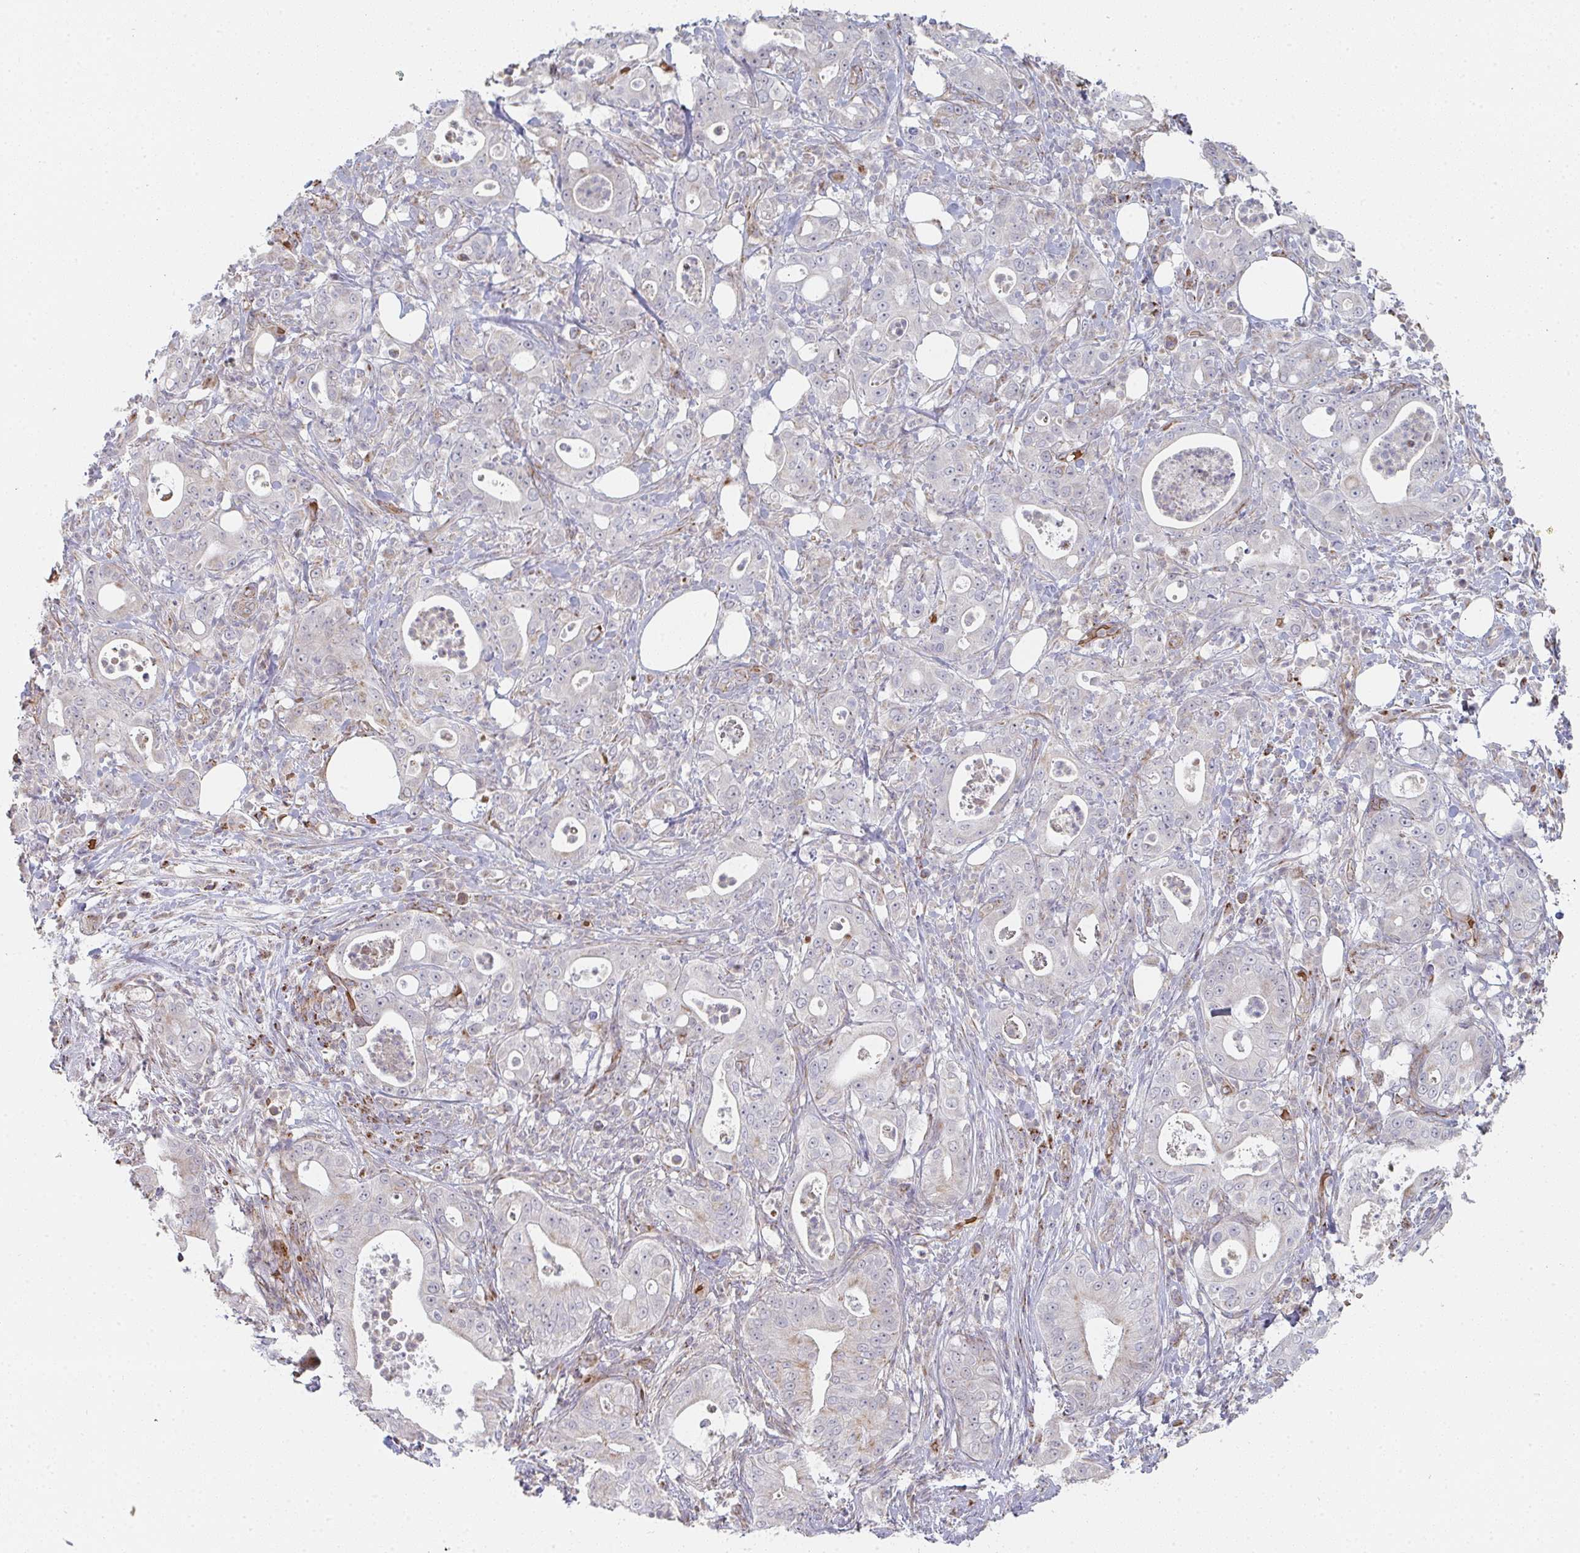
{"staining": {"intensity": "negative", "quantity": "none", "location": "none"}, "tissue": "pancreatic cancer", "cell_type": "Tumor cells", "image_type": "cancer", "snomed": [{"axis": "morphology", "description": "Adenocarcinoma, NOS"}, {"axis": "topography", "description": "Pancreas"}], "caption": "An immunohistochemistry histopathology image of pancreatic cancer is shown. There is no staining in tumor cells of pancreatic cancer. (Brightfield microscopy of DAB (3,3'-diaminobenzidine) immunohistochemistry at high magnification).", "gene": "ZNF526", "patient": {"sex": "male", "age": 71}}